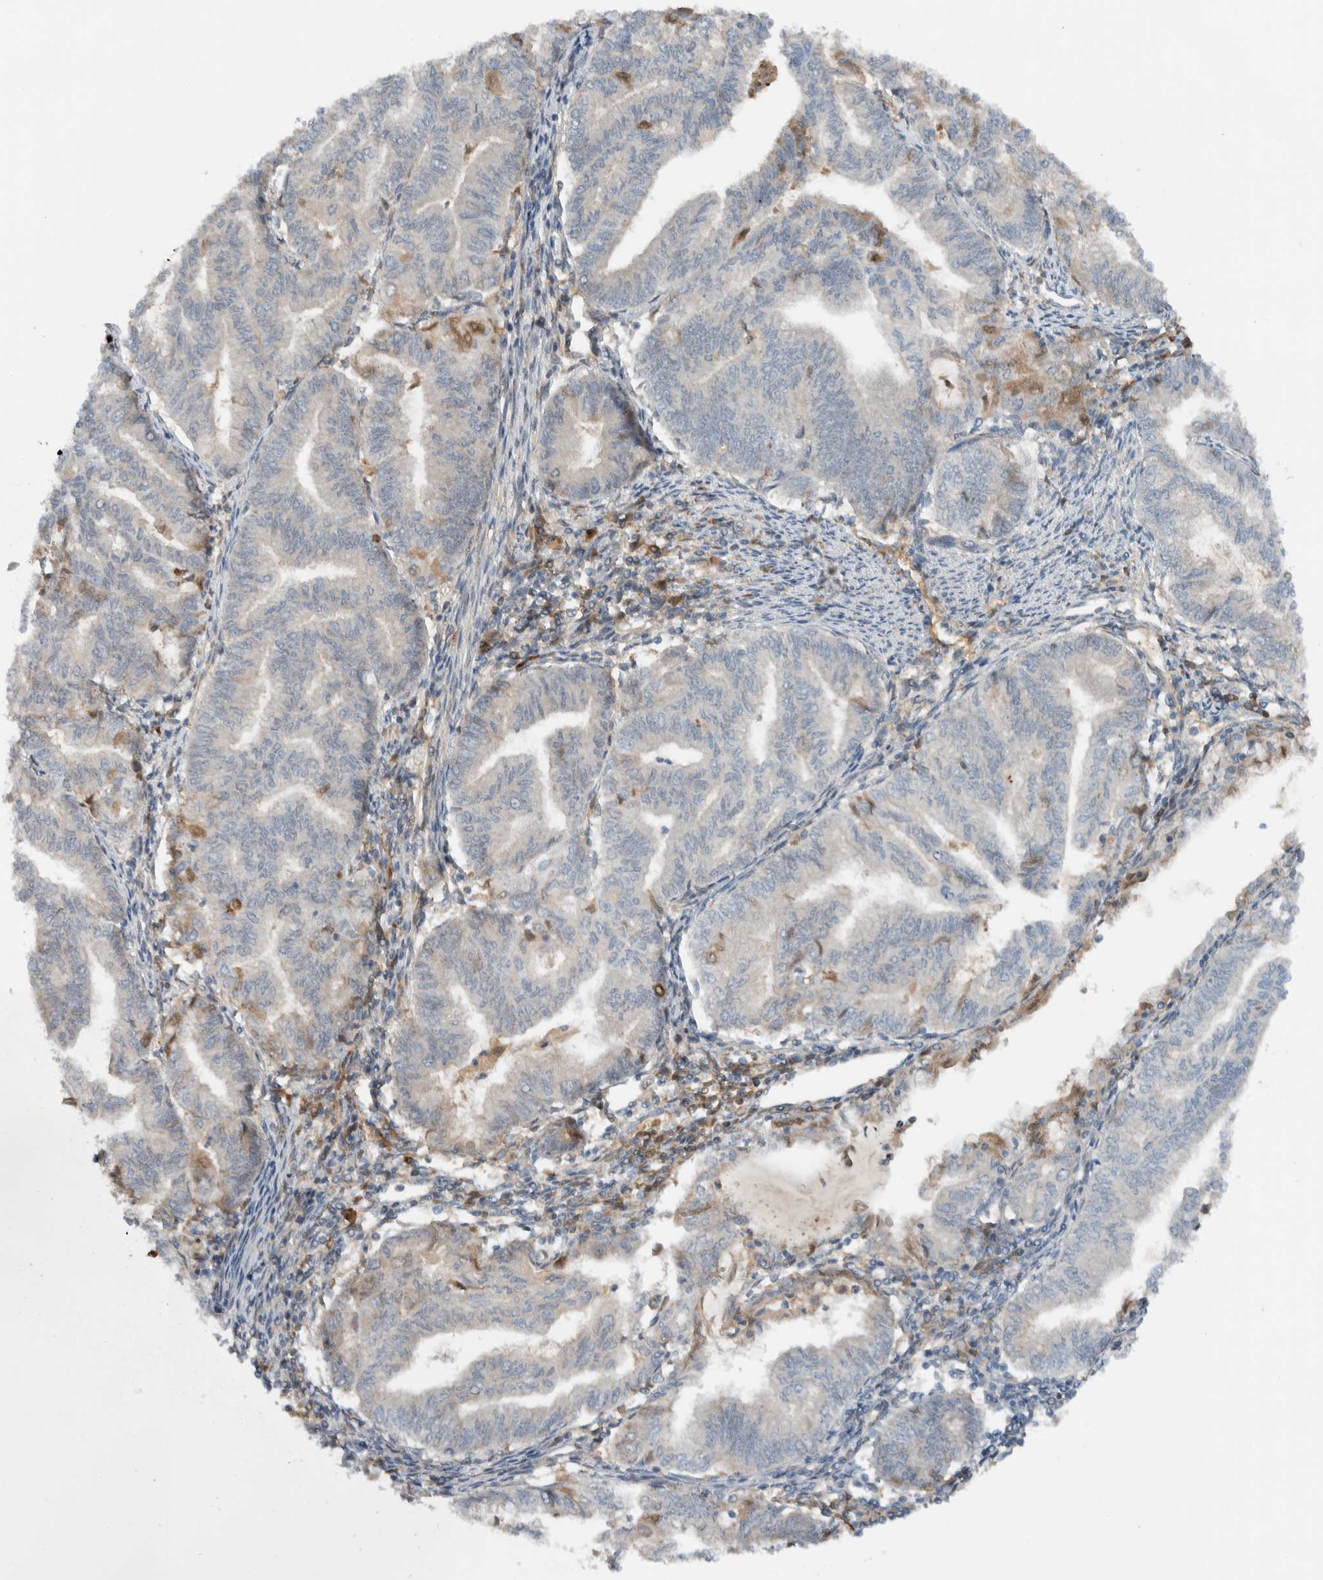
{"staining": {"intensity": "weak", "quantity": "<25%", "location": "cytoplasmic/membranous"}, "tissue": "endometrial cancer", "cell_type": "Tumor cells", "image_type": "cancer", "snomed": [{"axis": "morphology", "description": "Adenocarcinoma, NOS"}, {"axis": "topography", "description": "Endometrium"}], "caption": "Micrograph shows no significant protein positivity in tumor cells of endometrial adenocarcinoma.", "gene": "ARMC7", "patient": {"sex": "female", "age": 79}}